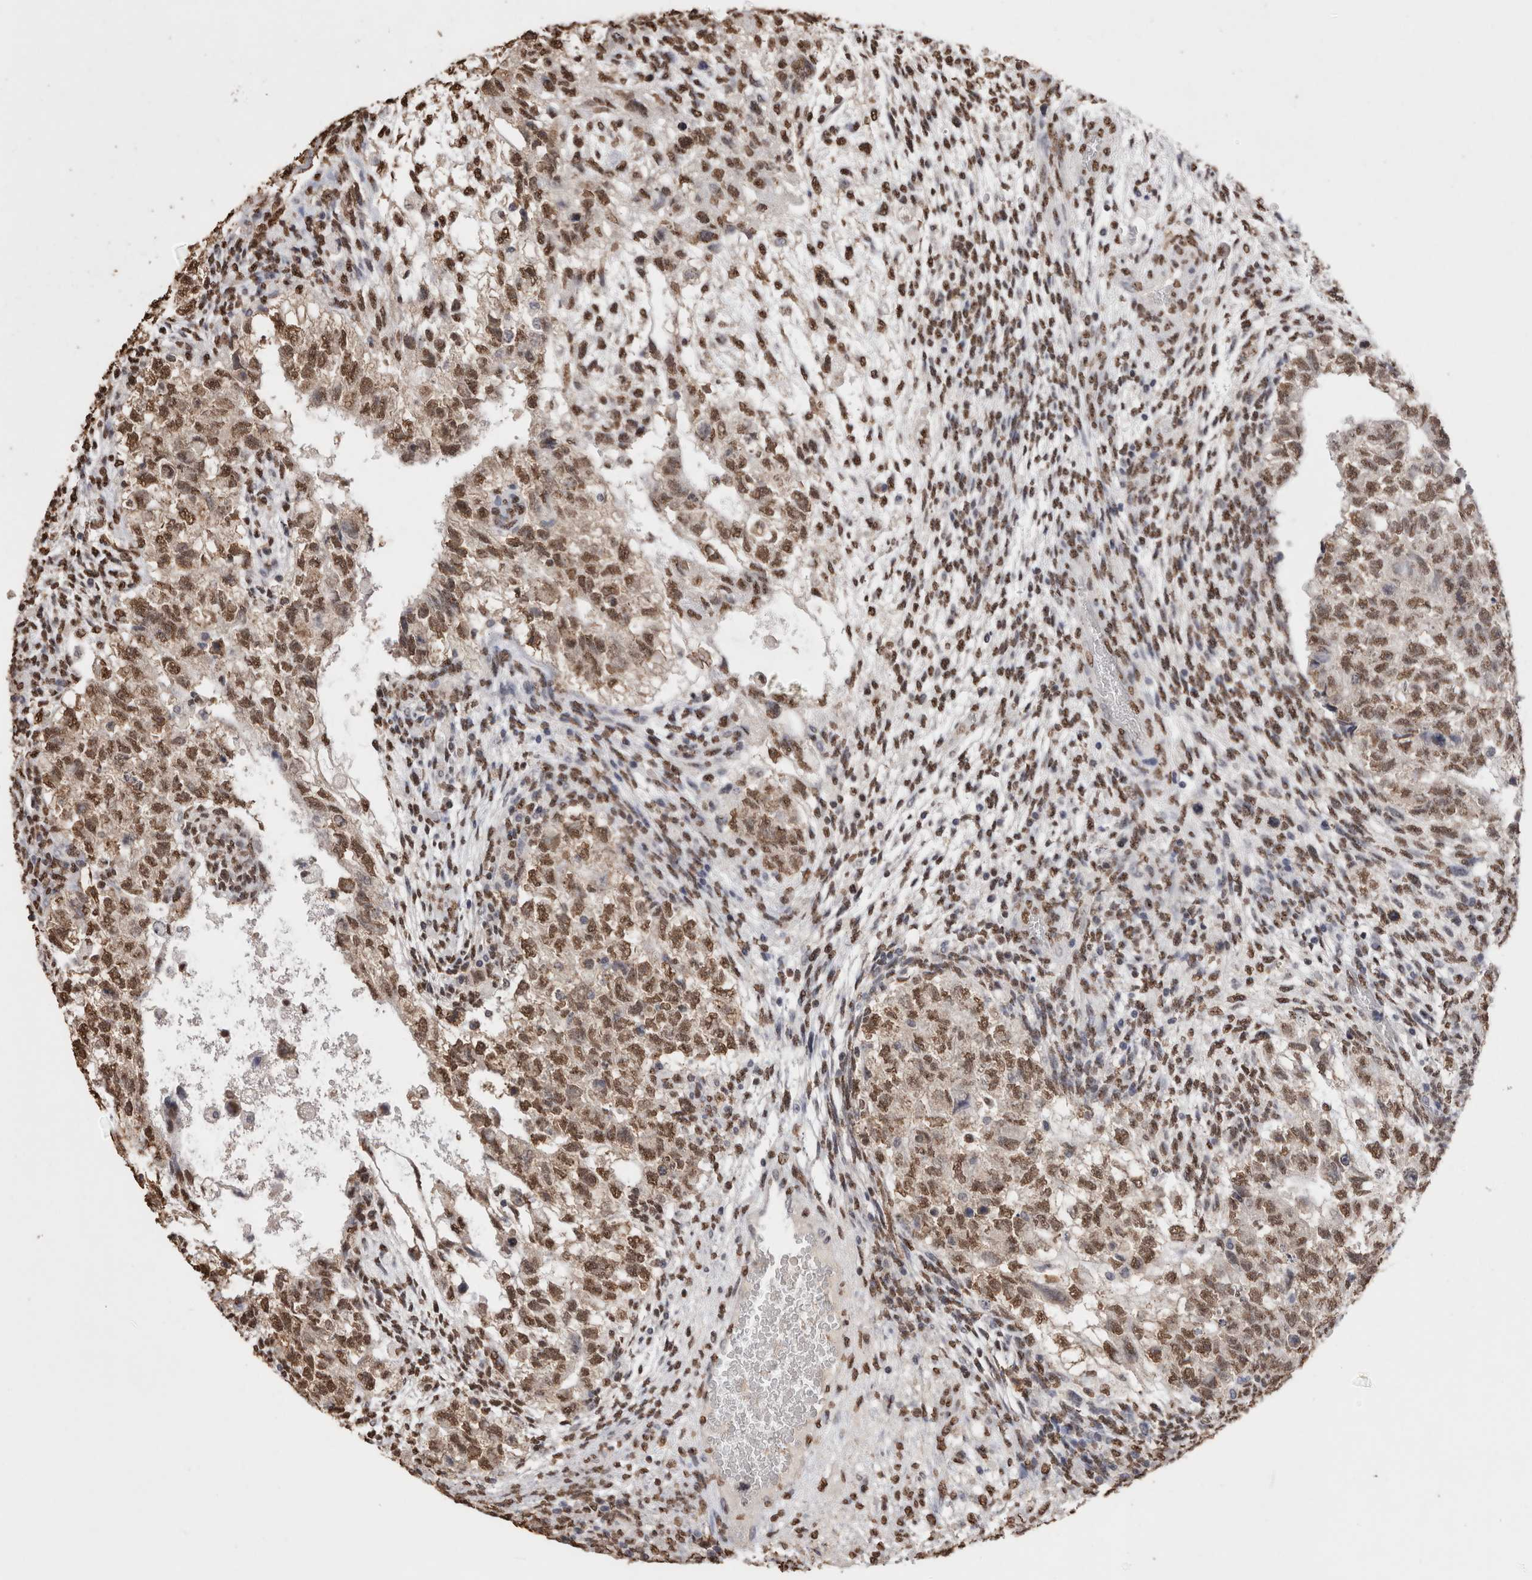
{"staining": {"intensity": "moderate", "quantity": ">75%", "location": "nuclear"}, "tissue": "testis cancer", "cell_type": "Tumor cells", "image_type": "cancer", "snomed": [{"axis": "morphology", "description": "Carcinoma, Embryonal, NOS"}, {"axis": "topography", "description": "Testis"}], "caption": "This is an image of IHC staining of testis cancer, which shows moderate staining in the nuclear of tumor cells.", "gene": "NTHL1", "patient": {"sex": "male", "age": 36}}